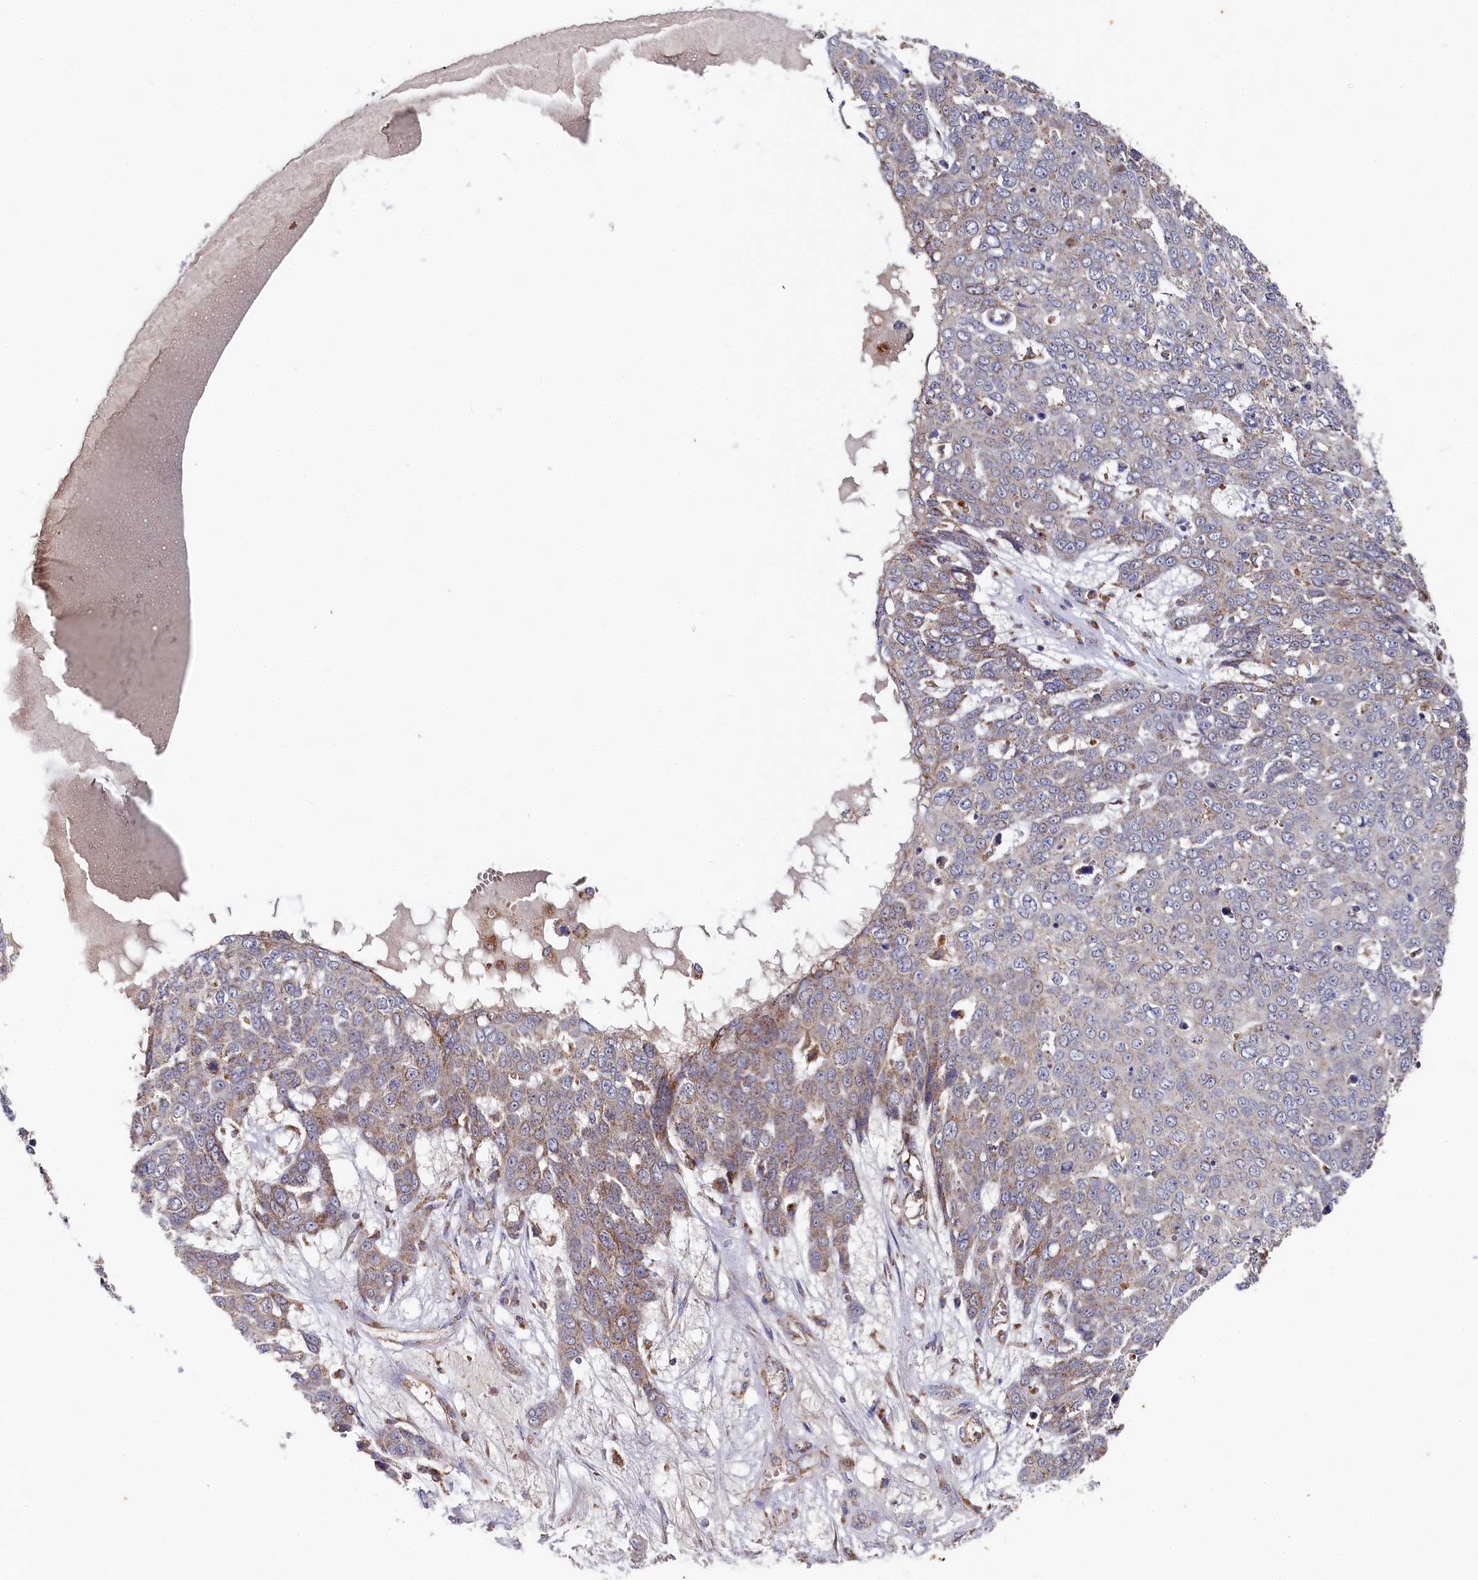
{"staining": {"intensity": "moderate", "quantity": "<25%", "location": "cytoplasmic/membranous"}, "tissue": "skin cancer", "cell_type": "Tumor cells", "image_type": "cancer", "snomed": [{"axis": "morphology", "description": "Squamous cell carcinoma, NOS"}, {"axis": "topography", "description": "Skin"}], "caption": "Immunohistochemistry (IHC) histopathology image of squamous cell carcinoma (skin) stained for a protein (brown), which shows low levels of moderate cytoplasmic/membranous expression in about <25% of tumor cells.", "gene": "HAUS2", "patient": {"sex": "male", "age": 71}}